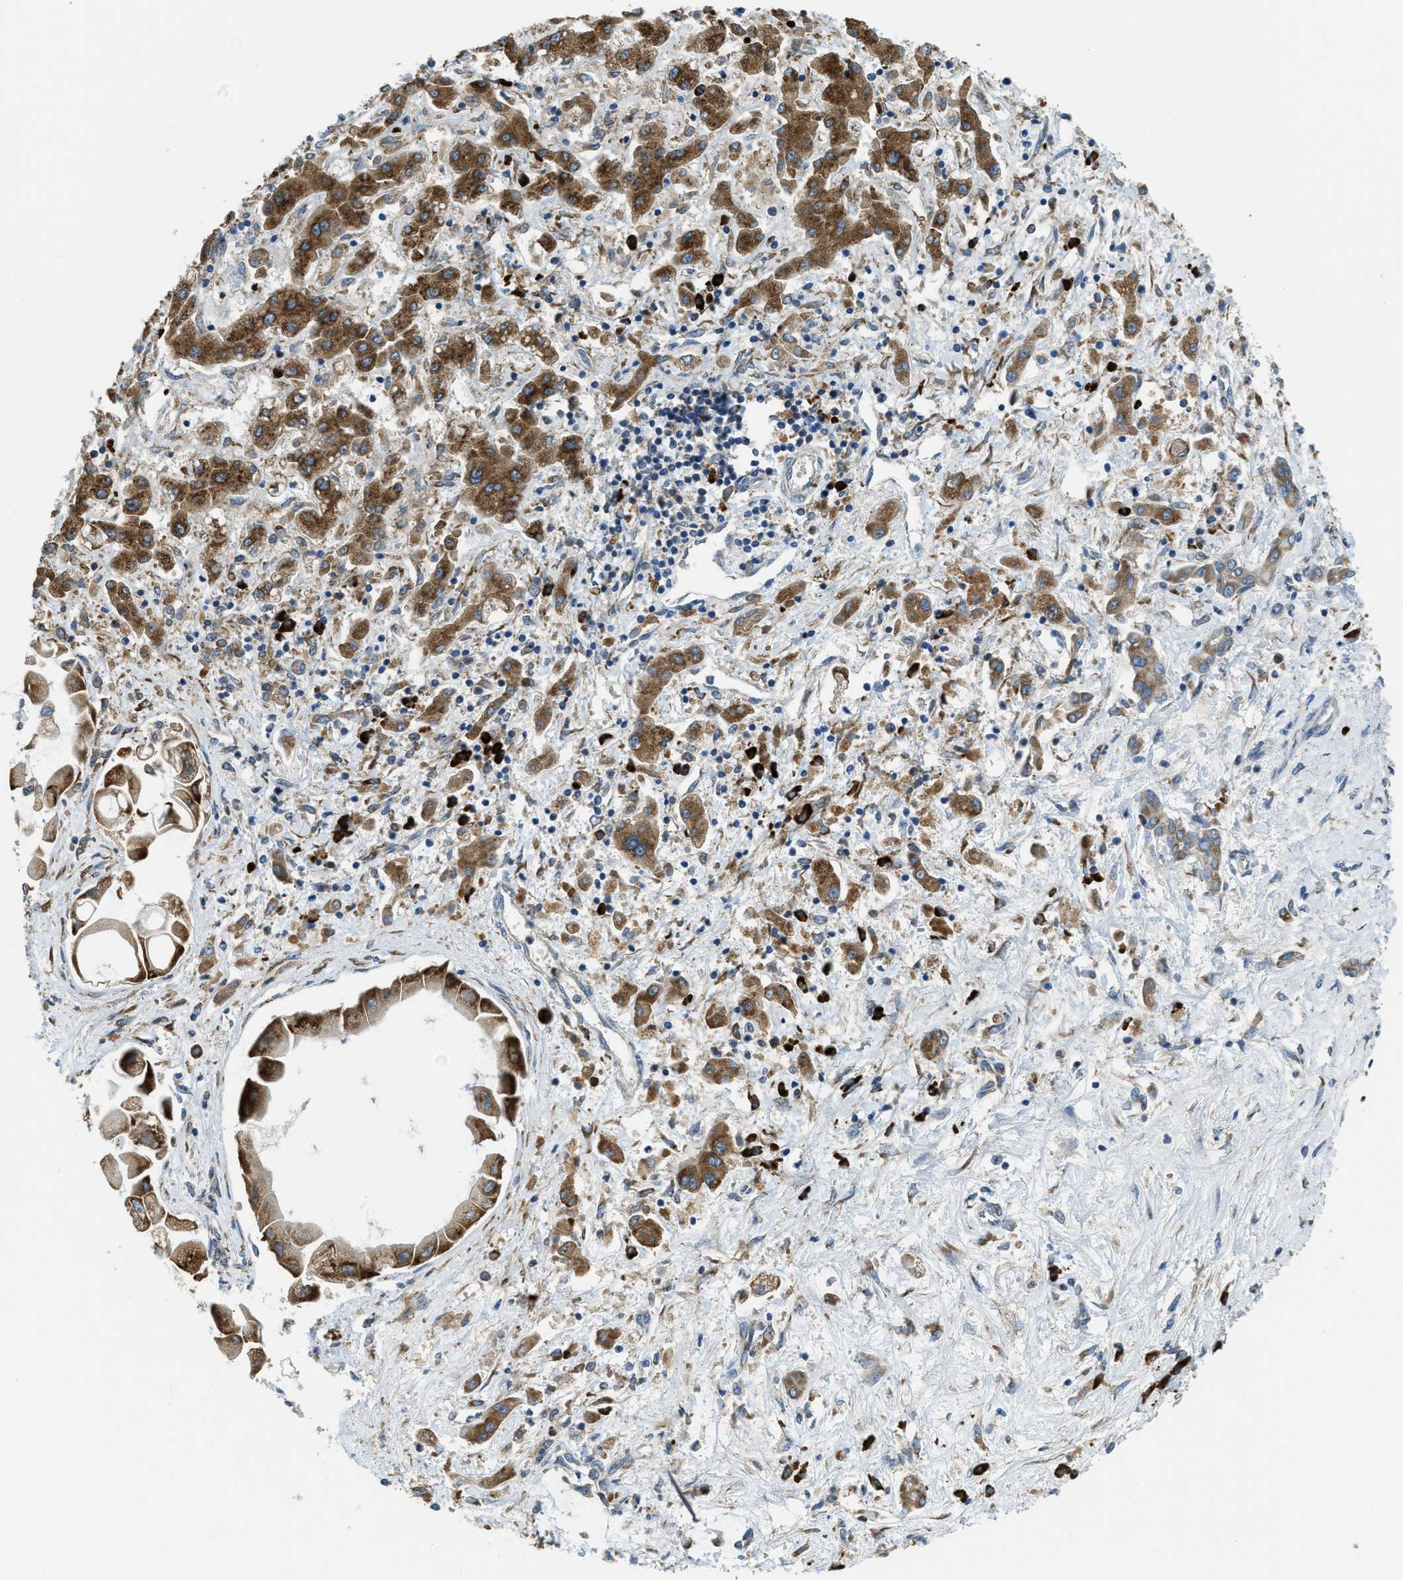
{"staining": {"intensity": "moderate", "quantity": ">75%", "location": "cytoplasmic/membranous"}, "tissue": "liver cancer", "cell_type": "Tumor cells", "image_type": "cancer", "snomed": [{"axis": "morphology", "description": "Cholangiocarcinoma"}, {"axis": "topography", "description": "Liver"}], "caption": "There is medium levels of moderate cytoplasmic/membranous positivity in tumor cells of liver cancer (cholangiocarcinoma), as demonstrated by immunohistochemical staining (brown color).", "gene": "SSR1", "patient": {"sex": "male", "age": 50}}